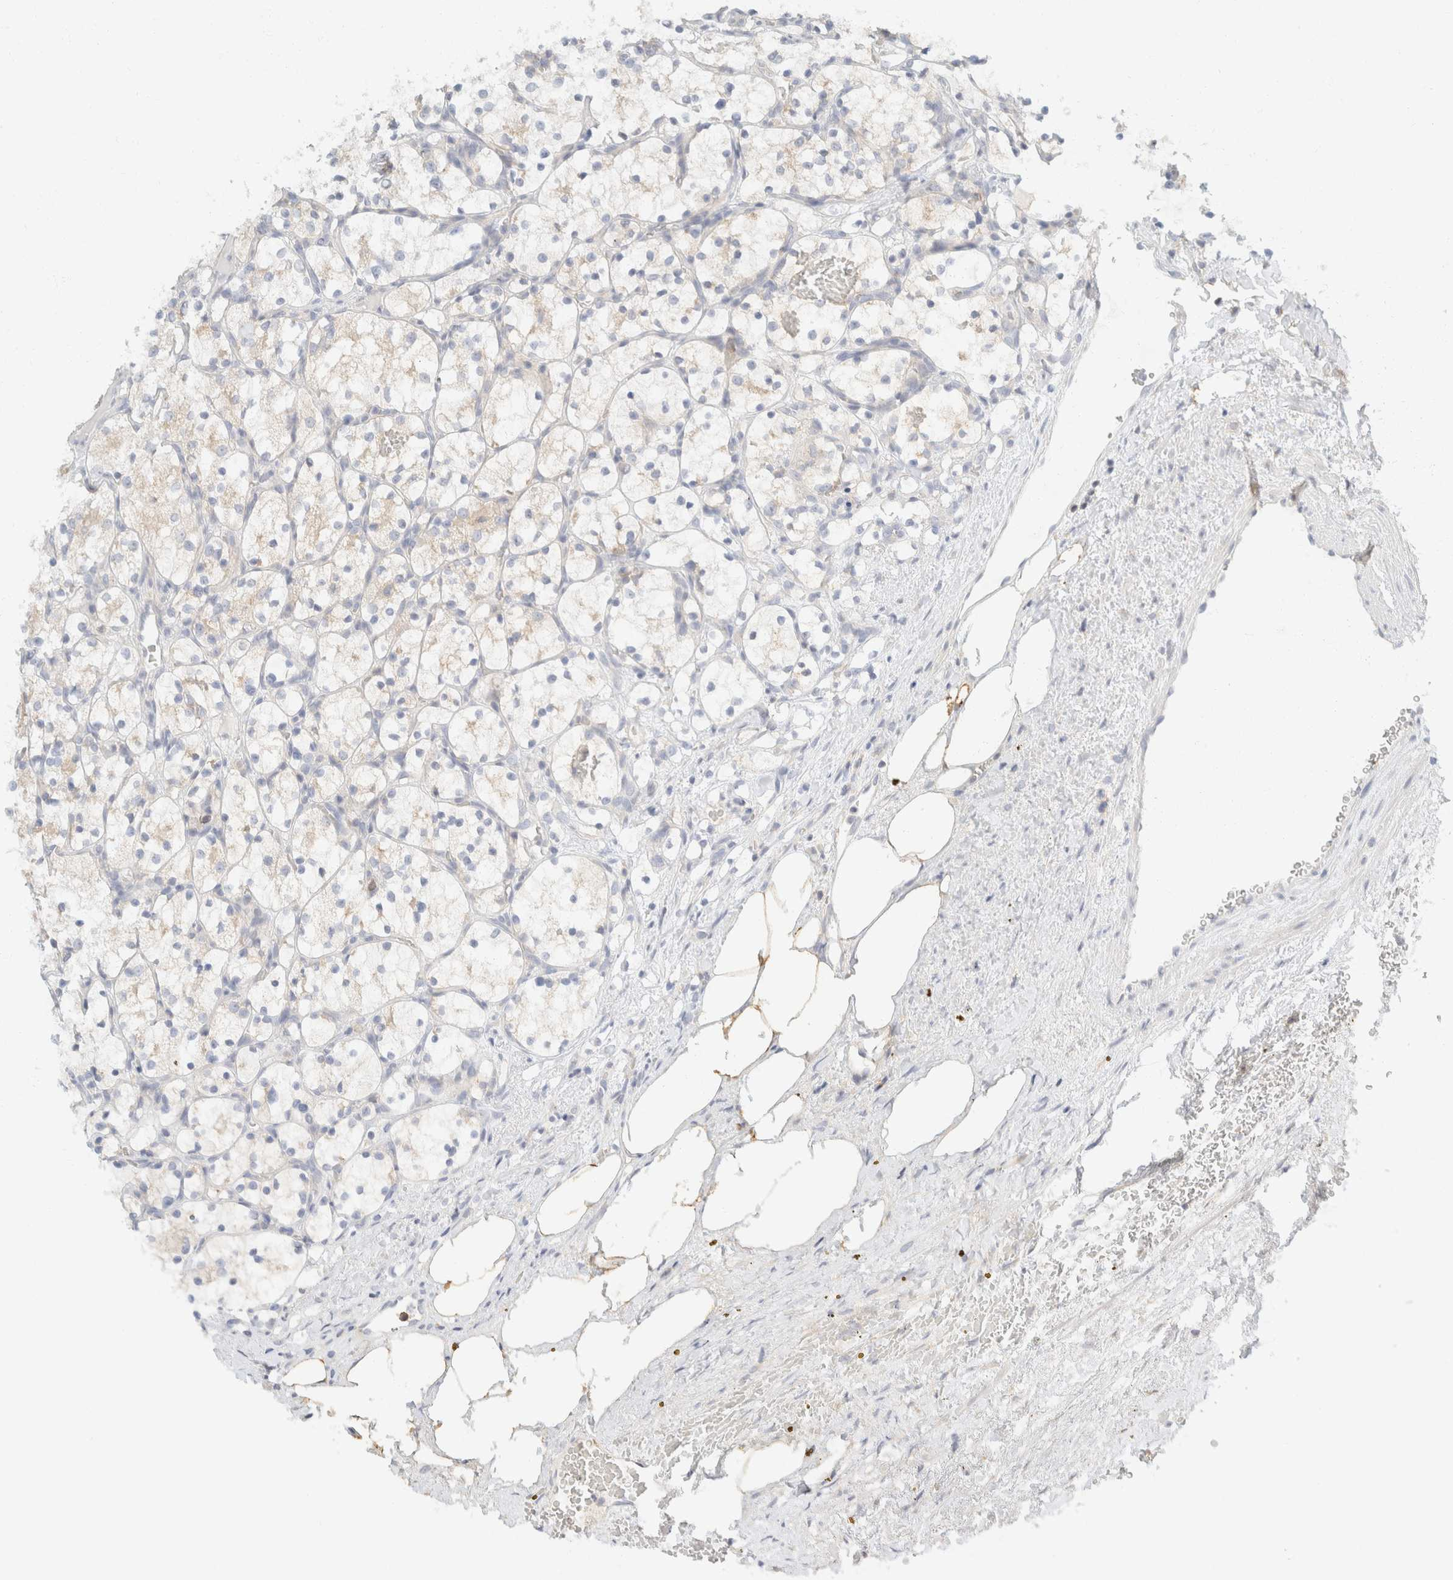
{"staining": {"intensity": "negative", "quantity": "none", "location": "none"}, "tissue": "renal cancer", "cell_type": "Tumor cells", "image_type": "cancer", "snomed": [{"axis": "morphology", "description": "Adenocarcinoma, NOS"}, {"axis": "topography", "description": "Kidney"}], "caption": "An immunohistochemistry (IHC) photomicrograph of renal adenocarcinoma is shown. There is no staining in tumor cells of renal adenocarcinoma.", "gene": "SH3GLB2", "patient": {"sex": "female", "age": 69}}